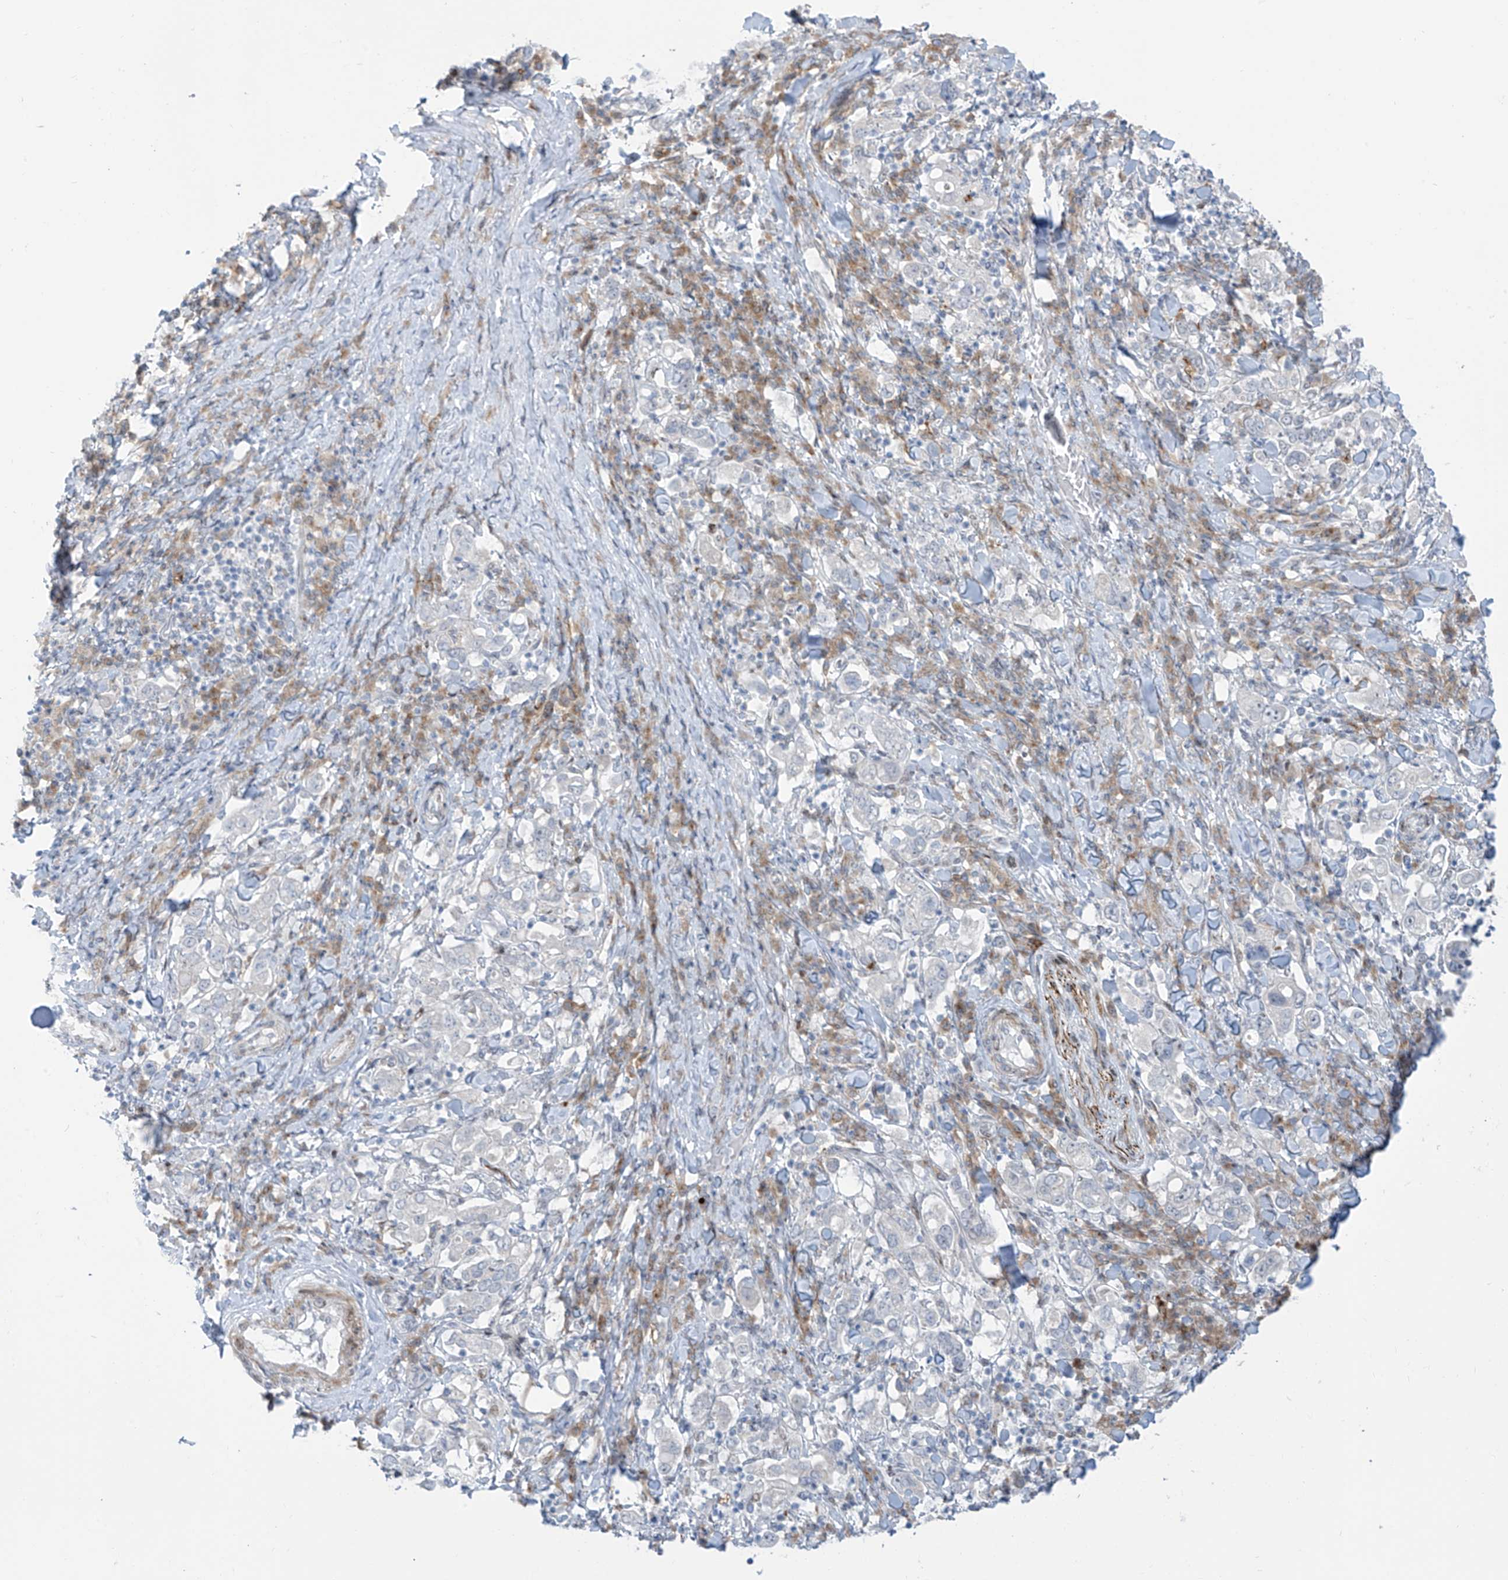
{"staining": {"intensity": "negative", "quantity": "none", "location": "none"}, "tissue": "stomach cancer", "cell_type": "Tumor cells", "image_type": "cancer", "snomed": [{"axis": "morphology", "description": "Adenocarcinoma, NOS"}, {"axis": "topography", "description": "Stomach, upper"}], "caption": "This is a photomicrograph of immunohistochemistry (IHC) staining of stomach cancer (adenocarcinoma), which shows no staining in tumor cells.", "gene": "LIN9", "patient": {"sex": "male", "age": 62}}